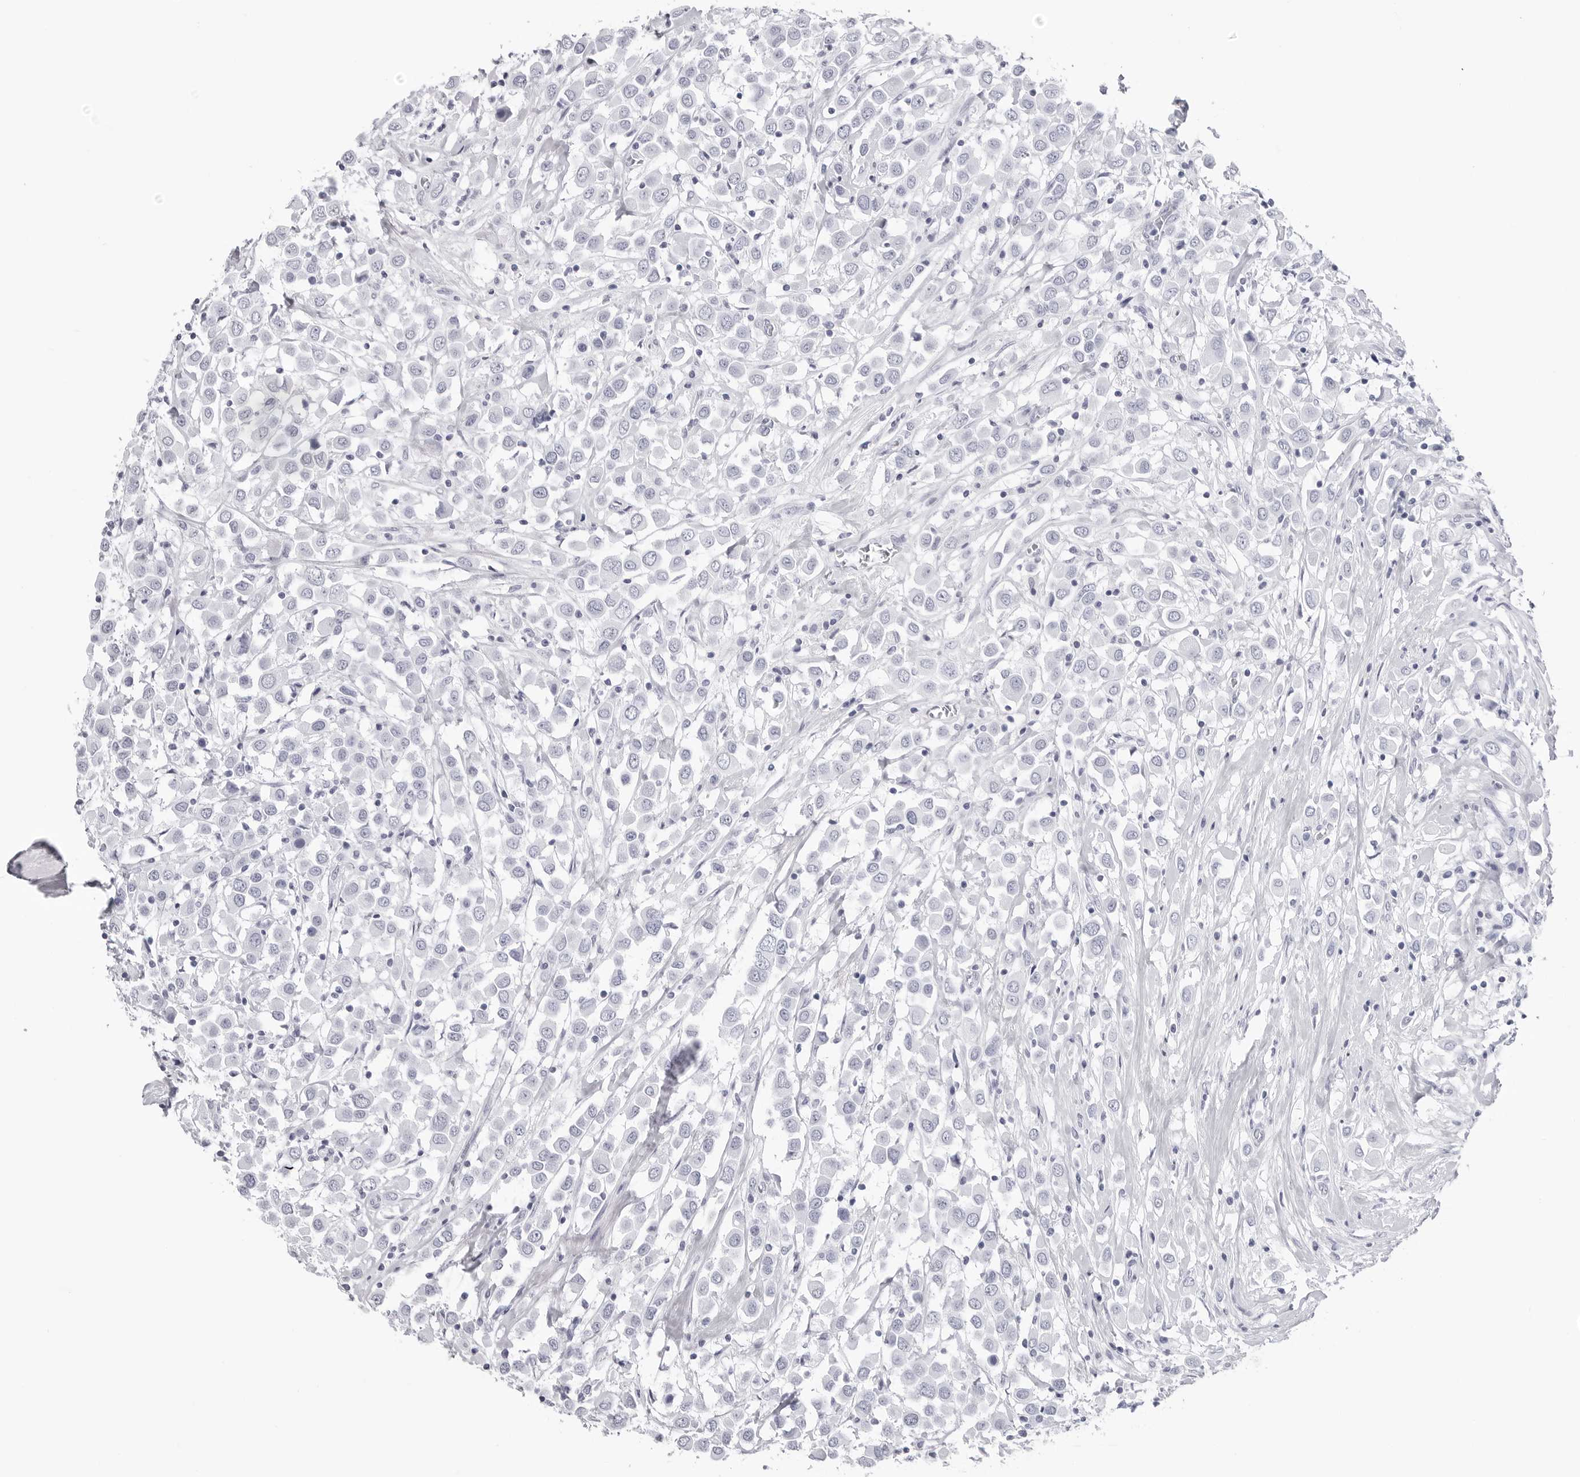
{"staining": {"intensity": "negative", "quantity": "none", "location": "none"}, "tissue": "breast cancer", "cell_type": "Tumor cells", "image_type": "cancer", "snomed": [{"axis": "morphology", "description": "Duct carcinoma"}, {"axis": "topography", "description": "Breast"}], "caption": "Tumor cells show no significant expression in invasive ductal carcinoma (breast).", "gene": "CST2", "patient": {"sex": "female", "age": 61}}